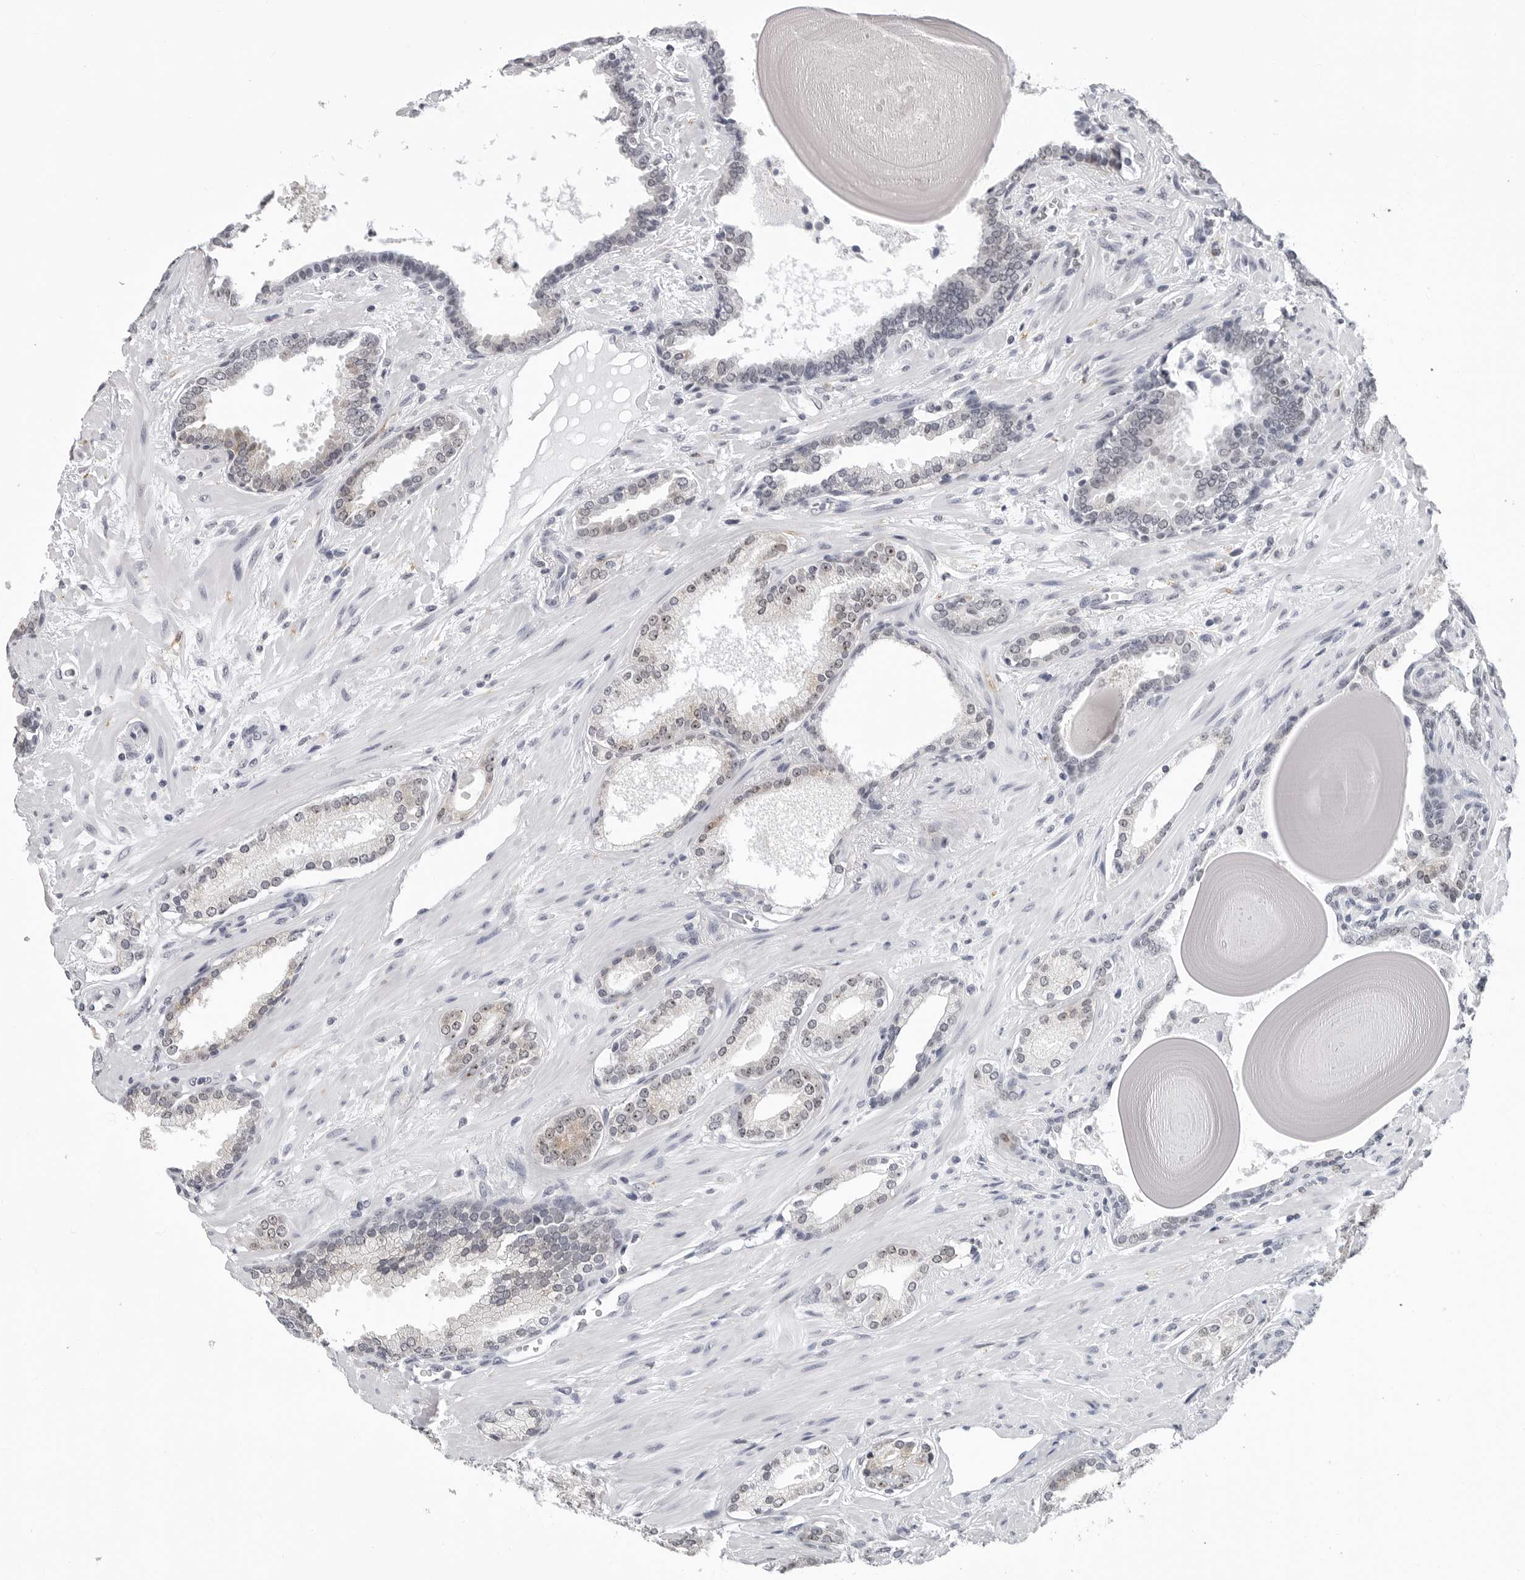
{"staining": {"intensity": "weak", "quantity": "<25%", "location": "nuclear"}, "tissue": "prostate cancer", "cell_type": "Tumor cells", "image_type": "cancer", "snomed": [{"axis": "morphology", "description": "Adenocarcinoma, Low grade"}, {"axis": "topography", "description": "Prostate"}], "caption": "High power microscopy image of an immunohistochemistry (IHC) image of prostate low-grade adenocarcinoma, revealing no significant positivity in tumor cells. (Brightfield microscopy of DAB (3,3'-diaminobenzidine) immunohistochemistry (IHC) at high magnification).", "gene": "GNL2", "patient": {"sex": "male", "age": 70}}